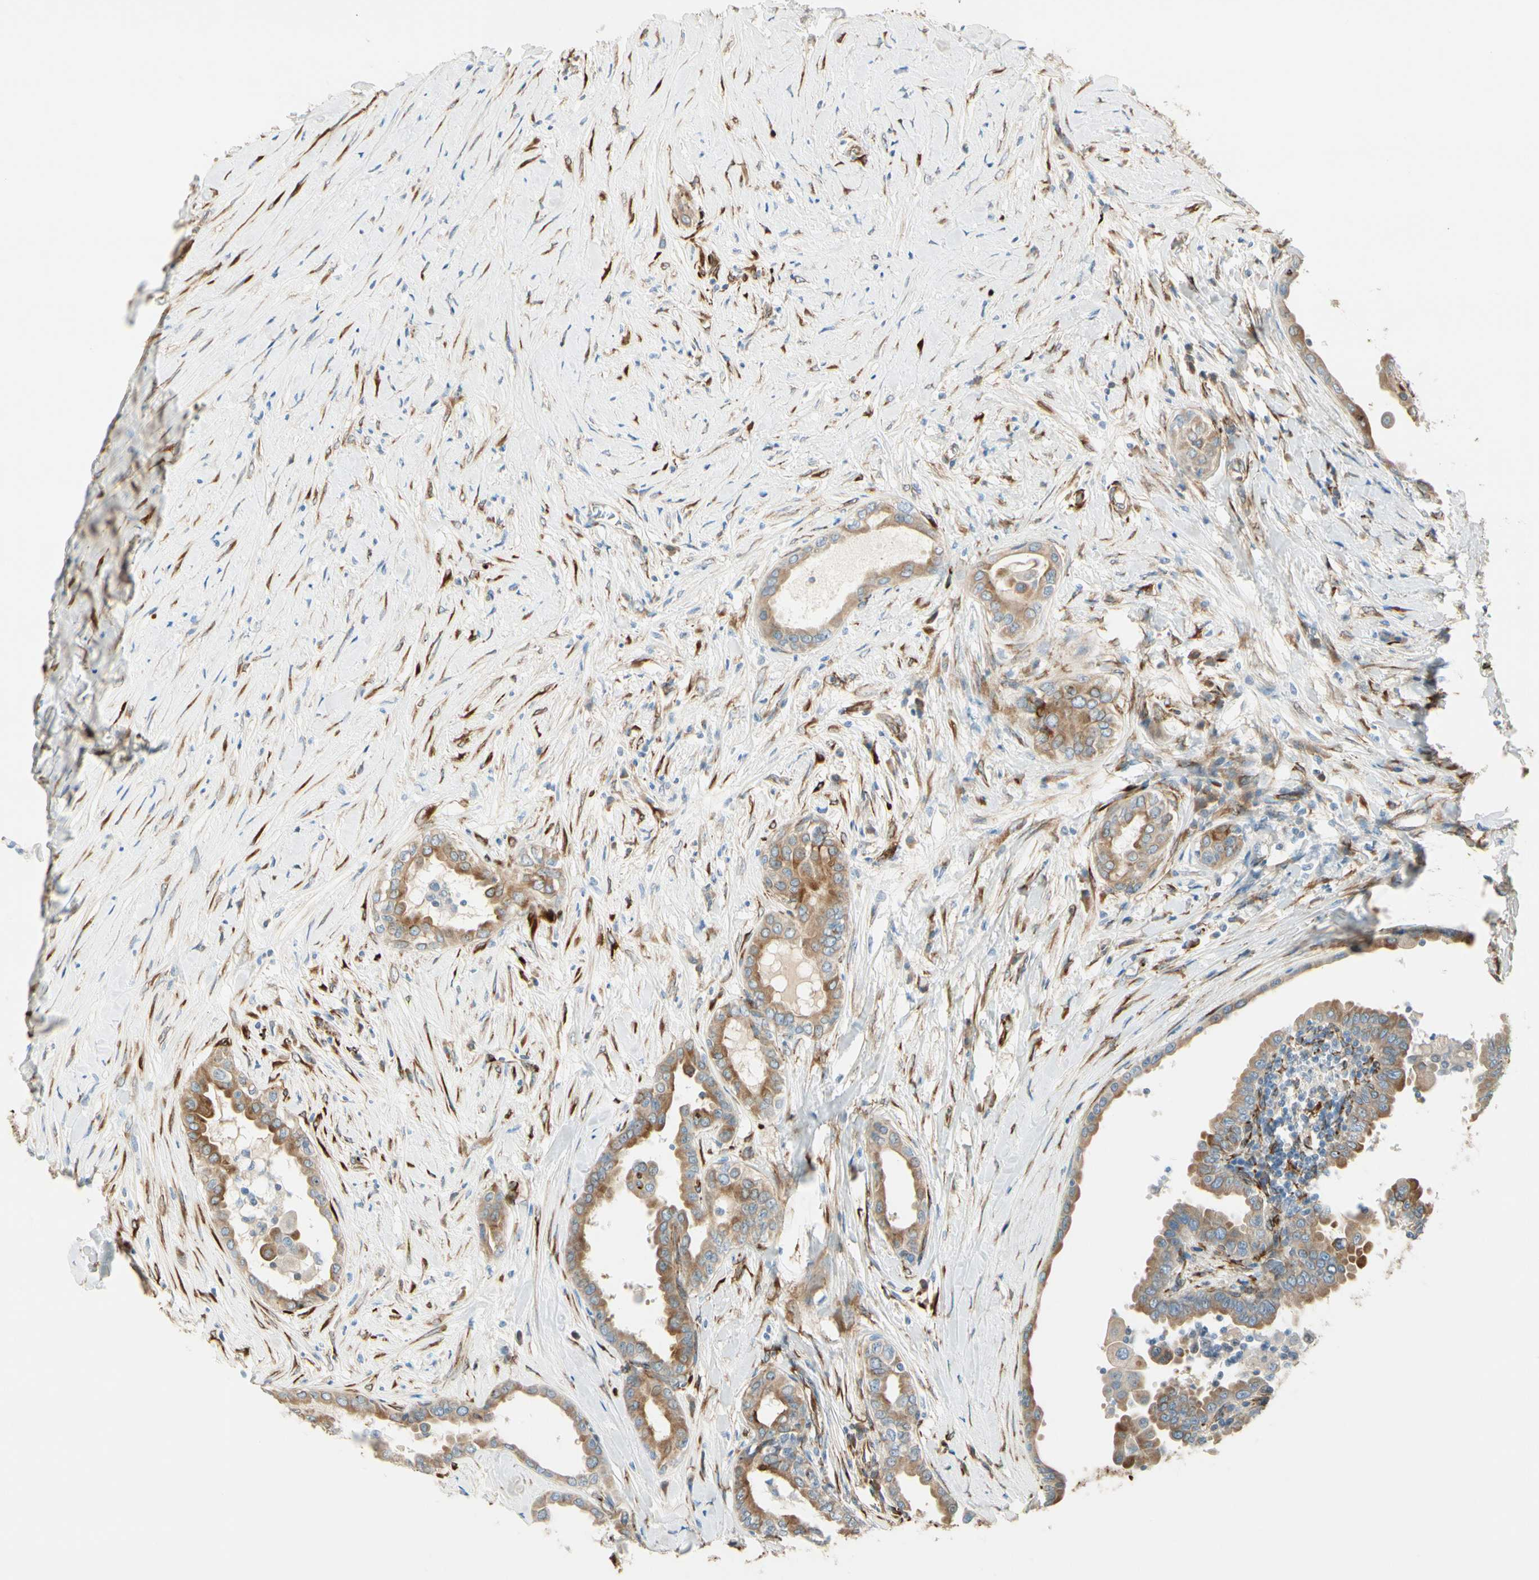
{"staining": {"intensity": "moderate", "quantity": ">75%", "location": "cytoplasmic/membranous"}, "tissue": "thyroid cancer", "cell_type": "Tumor cells", "image_type": "cancer", "snomed": [{"axis": "morphology", "description": "Papillary adenocarcinoma, NOS"}, {"axis": "topography", "description": "Thyroid gland"}], "caption": "Immunohistochemical staining of thyroid cancer (papillary adenocarcinoma) reveals medium levels of moderate cytoplasmic/membranous protein expression in about >75% of tumor cells.", "gene": "FKBP7", "patient": {"sex": "male", "age": 33}}